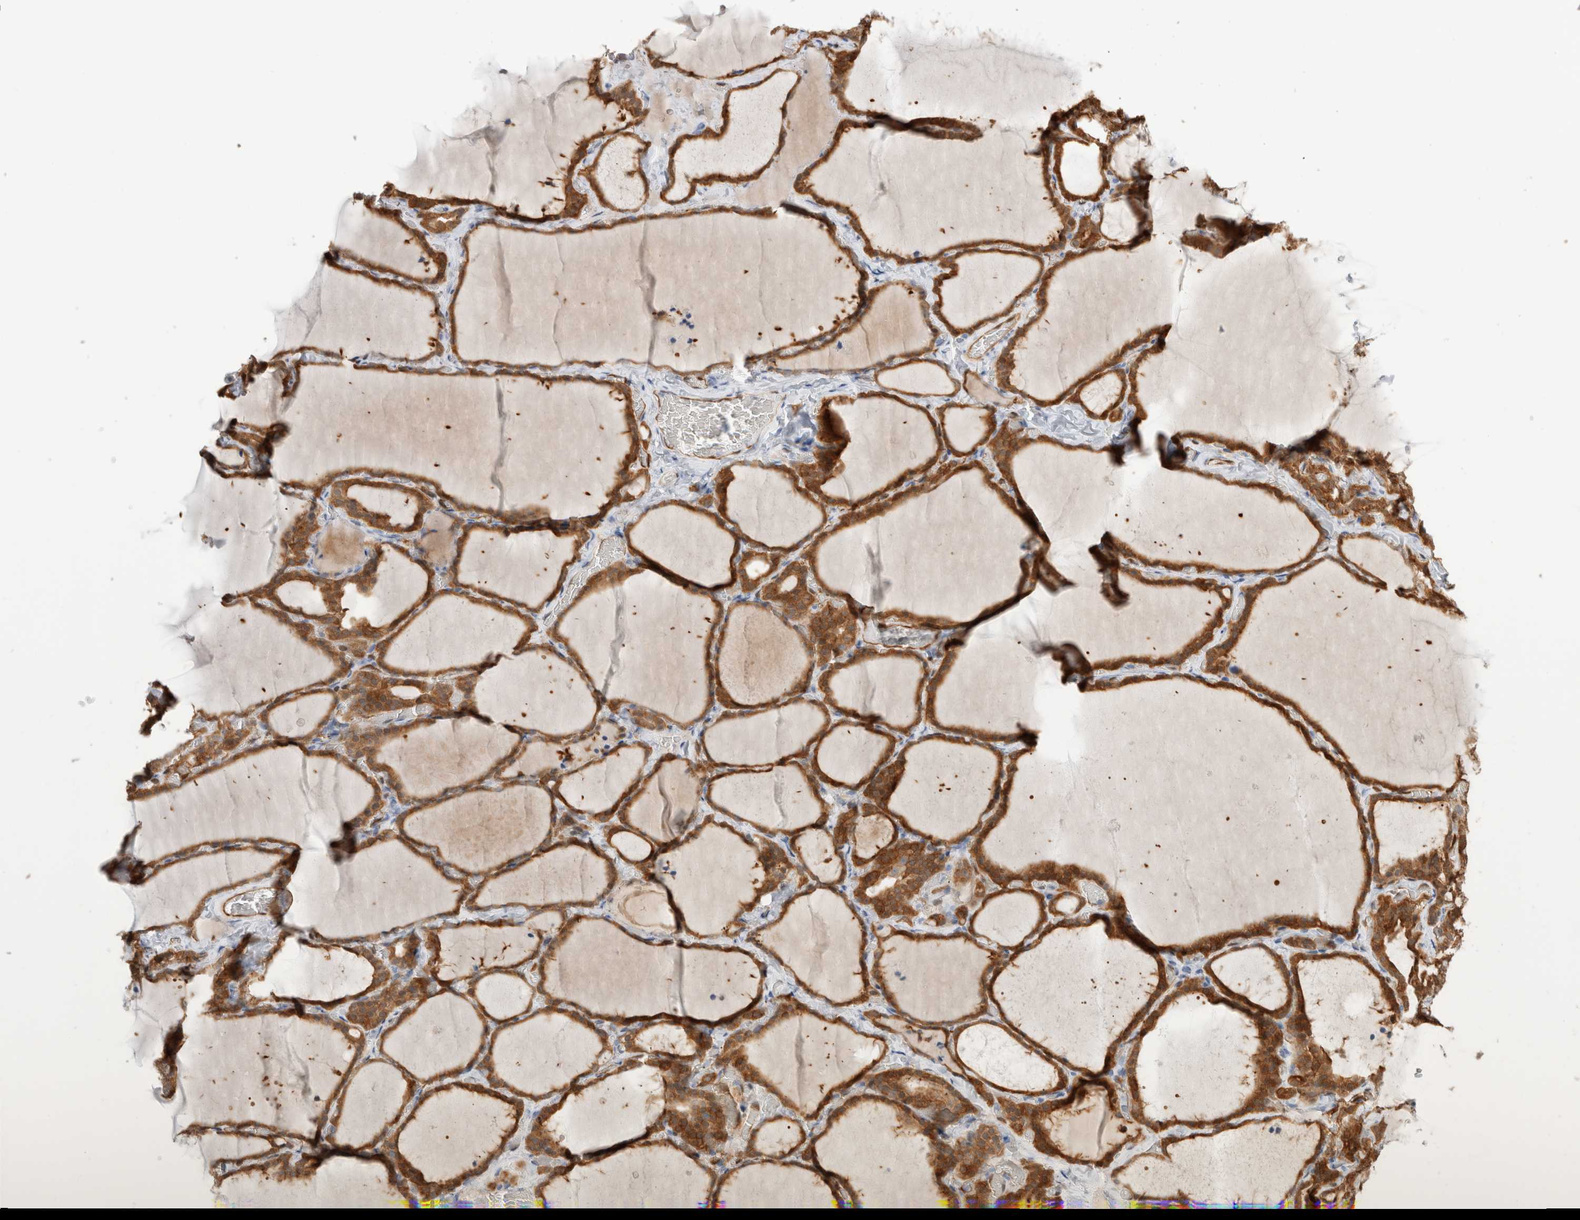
{"staining": {"intensity": "moderate", "quantity": ">75%", "location": "cytoplasmic/membranous"}, "tissue": "thyroid gland", "cell_type": "Glandular cells", "image_type": "normal", "snomed": [{"axis": "morphology", "description": "Normal tissue, NOS"}, {"axis": "topography", "description": "Thyroid gland"}], "caption": "DAB (3,3'-diaminobenzidine) immunohistochemical staining of unremarkable human thyroid gland displays moderate cytoplasmic/membranous protein staining in approximately >75% of glandular cells. (Stains: DAB (3,3'-diaminobenzidine) in brown, nuclei in blue, Microscopy: brightfield microscopy at high magnification).", "gene": "NAPEPLD", "patient": {"sex": "female", "age": 22}}